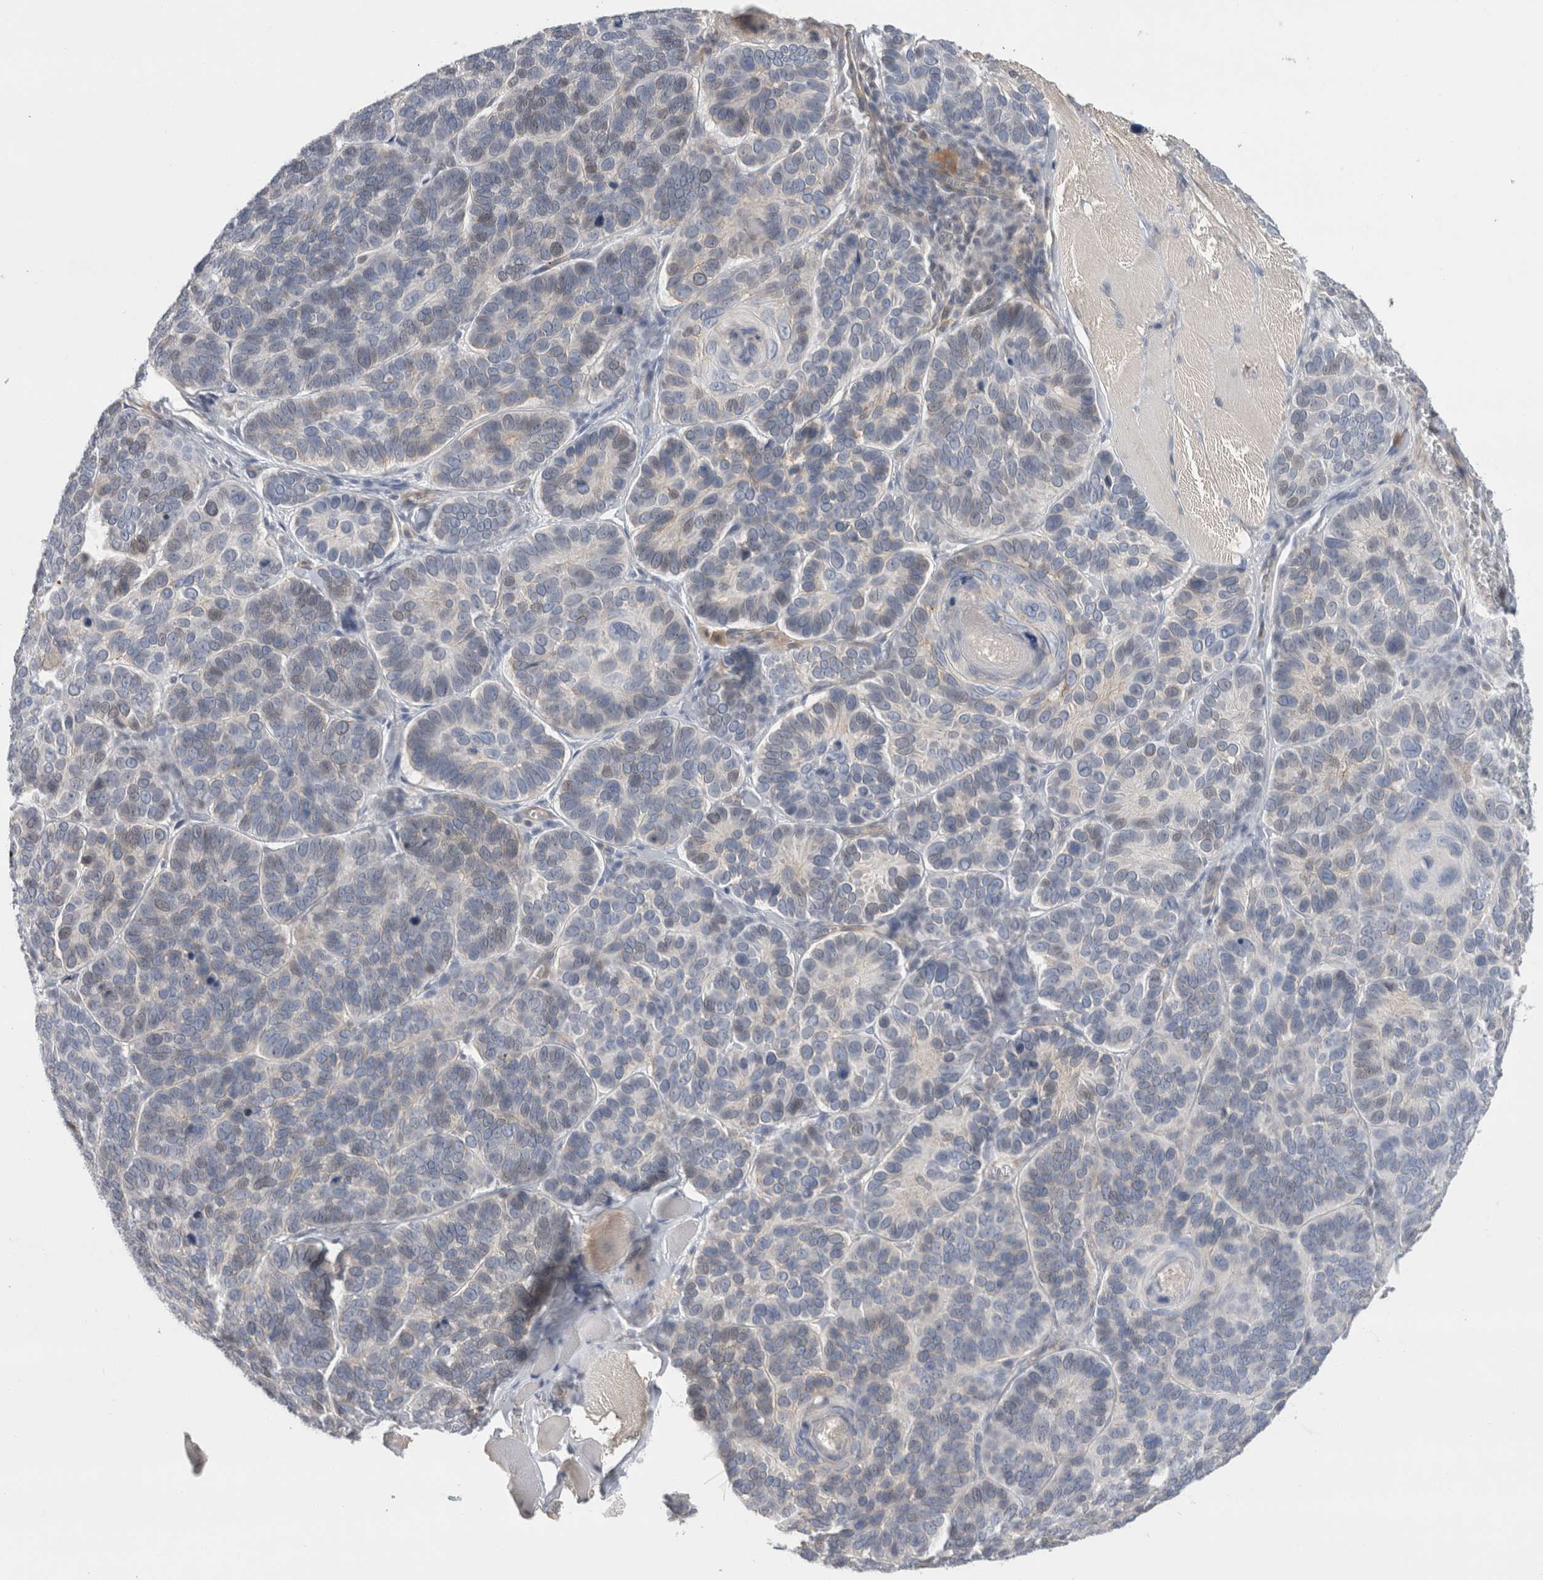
{"staining": {"intensity": "negative", "quantity": "none", "location": "none"}, "tissue": "skin cancer", "cell_type": "Tumor cells", "image_type": "cancer", "snomed": [{"axis": "morphology", "description": "Basal cell carcinoma"}, {"axis": "topography", "description": "Skin"}], "caption": "Immunohistochemistry photomicrograph of skin cancer (basal cell carcinoma) stained for a protein (brown), which demonstrates no expression in tumor cells.", "gene": "SYTL5", "patient": {"sex": "male", "age": 62}}